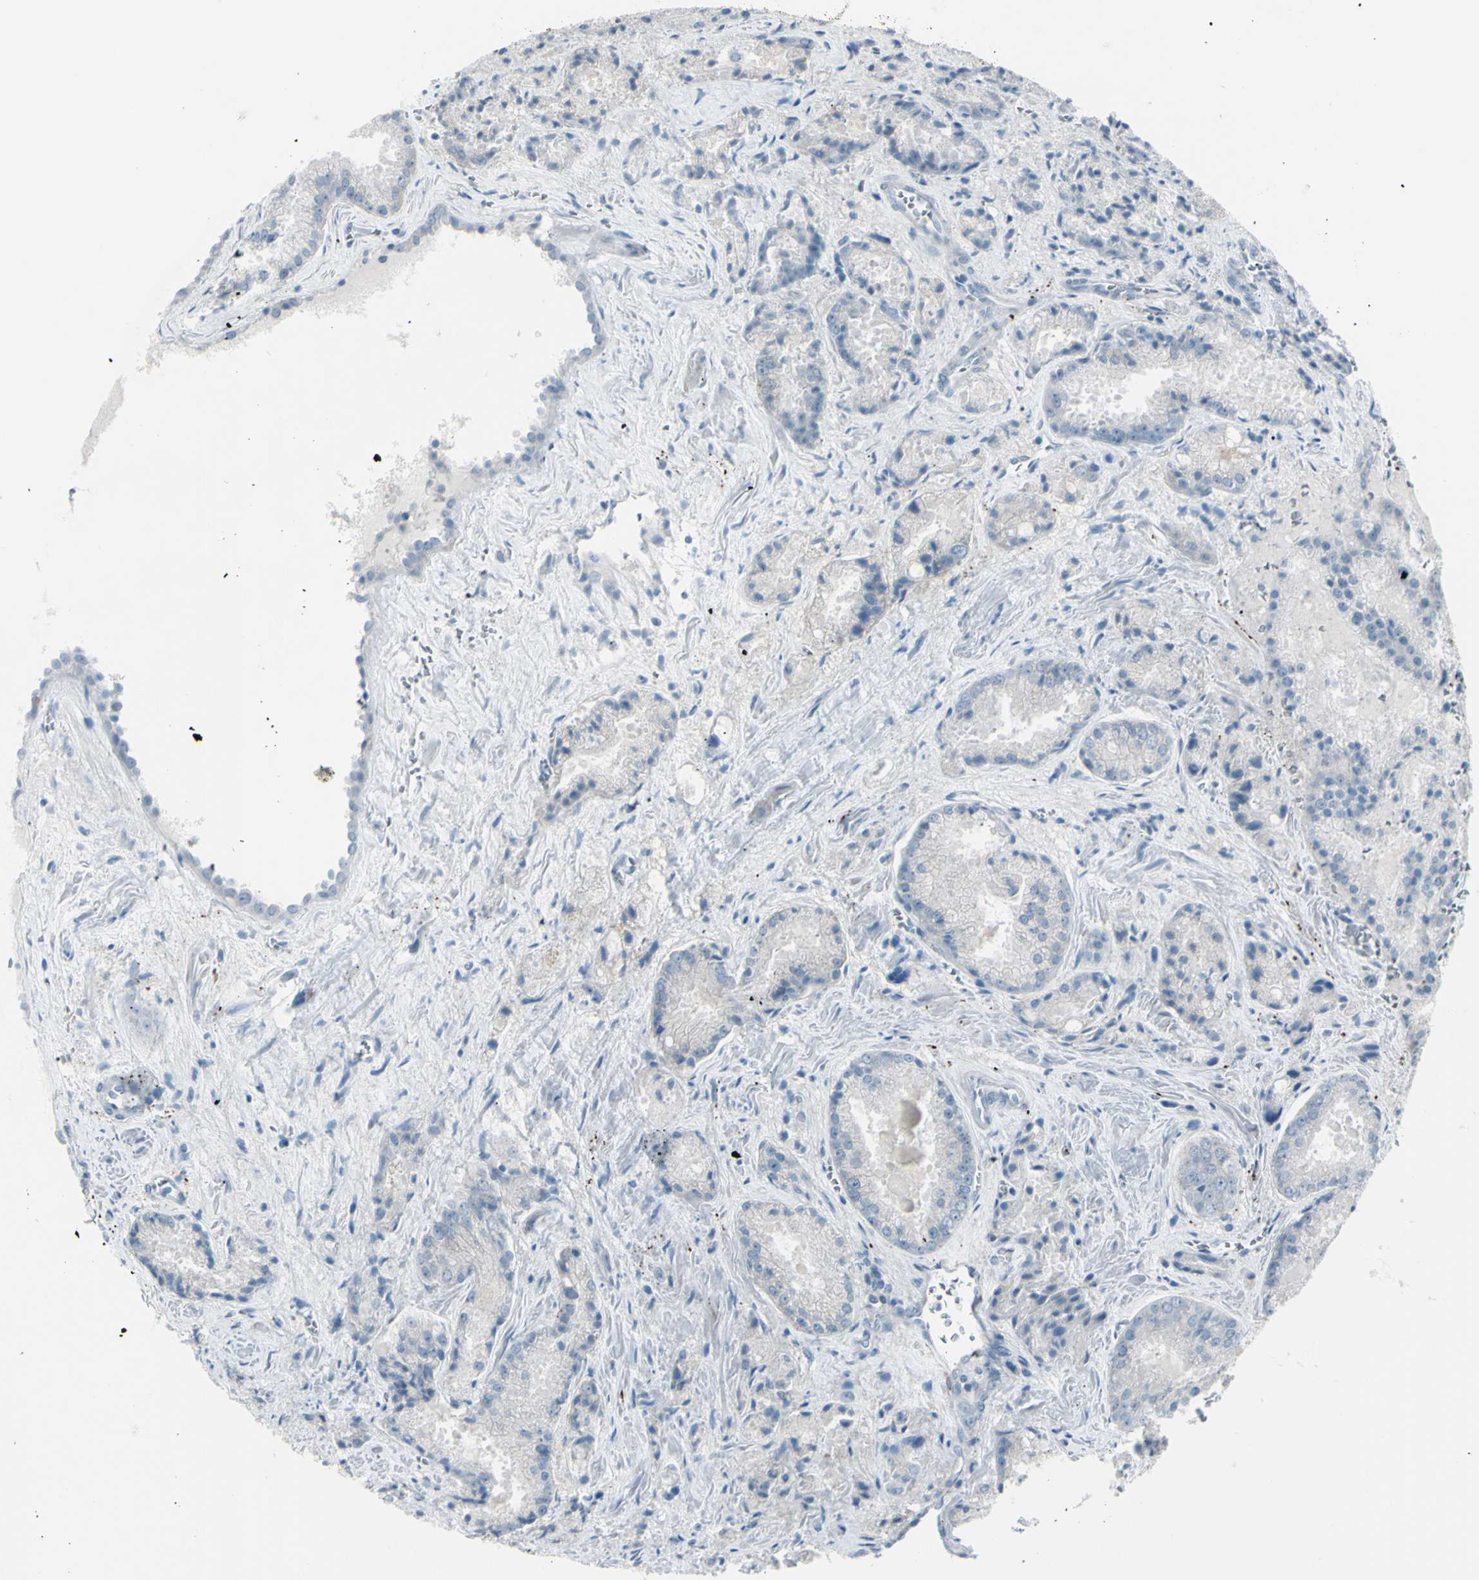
{"staining": {"intensity": "negative", "quantity": "none", "location": "none"}, "tissue": "prostate cancer", "cell_type": "Tumor cells", "image_type": "cancer", "snomed": [{"axis": "morphology", "description": "Adenocarcinoma, Low grade"}, {"axis": "topography", "description": "Prostate"}], "caption": "Tumor cells show no significant protein expression in prostate cancer. The staining is performed using DAB (3,3'-diaminobenzidine) brown chromogen with nuclei counter-stained in using hematoxylin.", "gene": "GPR34", "patient": {"sex": "male", "age": 64}}